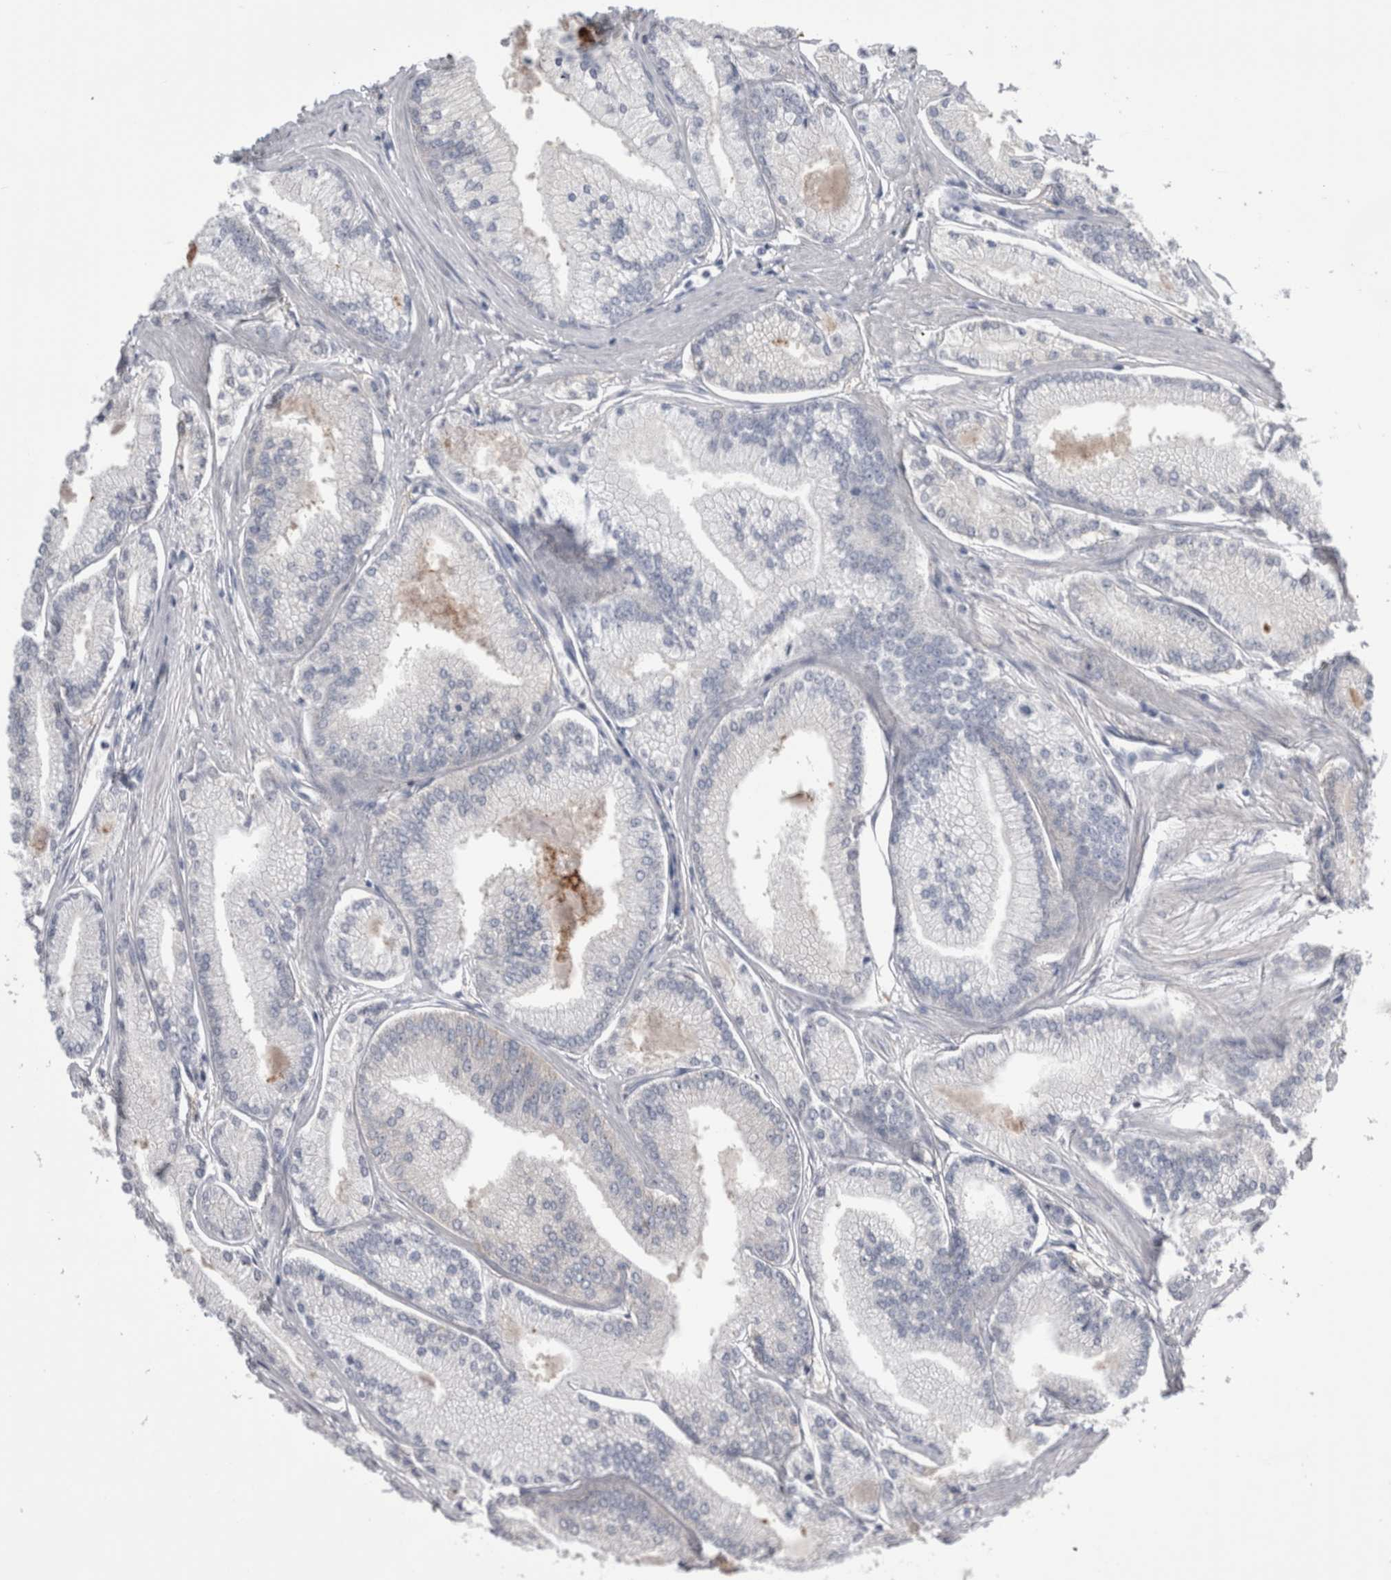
{"staining": {"intensity": "negative", "quantity": "none", "location": "none"}, "tissue": "prostate cancer", "cell_type": "Tumor cells", "image_type": "cancer", "snomed": [{"axis": "morphology", "description": "Adenocarcinoma, Low grade"}, {"axis": "topography", "description": "Prostate"}], "caption": "This micrograph is of low-grade adenocarcinoma (prostate) stained with IHC to label a protein in brown with the nuclei are counter-stained blue. There is no expression in tumor cells.", "gene": "DCTN6", "patient": {"sex": "male", "age": 52}}